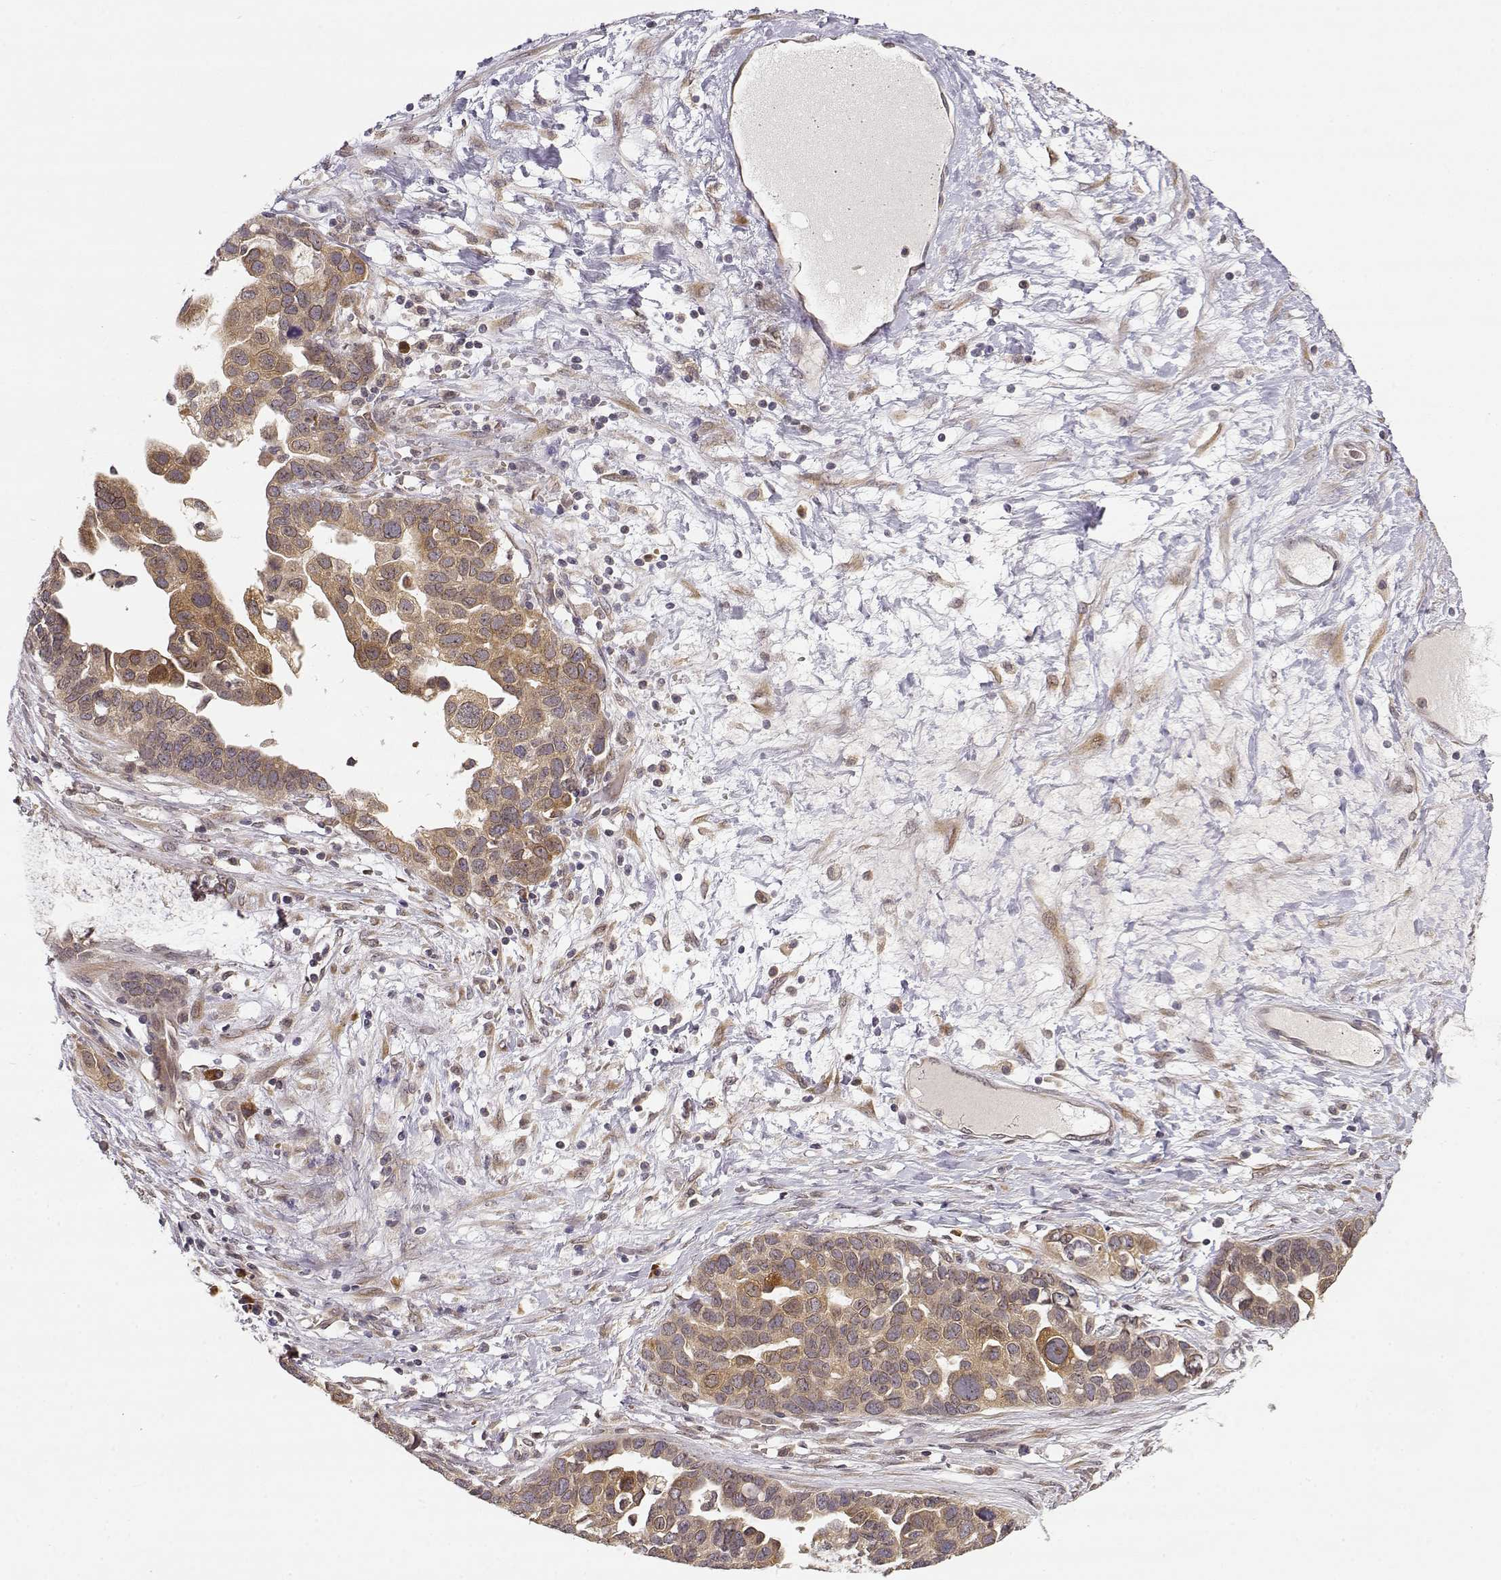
{"staining": {"intensity": "moderate", "quantity": ">75%", "location": "cytoplasmic/membranous"}, "tissue": "ovarian cancer", "cell_type": "Tumor cells", "image_type": "cancer", "snomed": [{"axis": "morphology", "description": "Cystadenocarcinoma, serous, NOS"}, {"axis": "topography", "description": "Ovary"}], "caption": "Serous cystadenocarcinoma (ovarian) was stained to show a protein in brown. There is medium levels of moderate cytoplasmic/membranous positivity in about >75% of tumor cells.", "gene": "ERGIC2", "patient": {"sex": "female", "age": 54}}